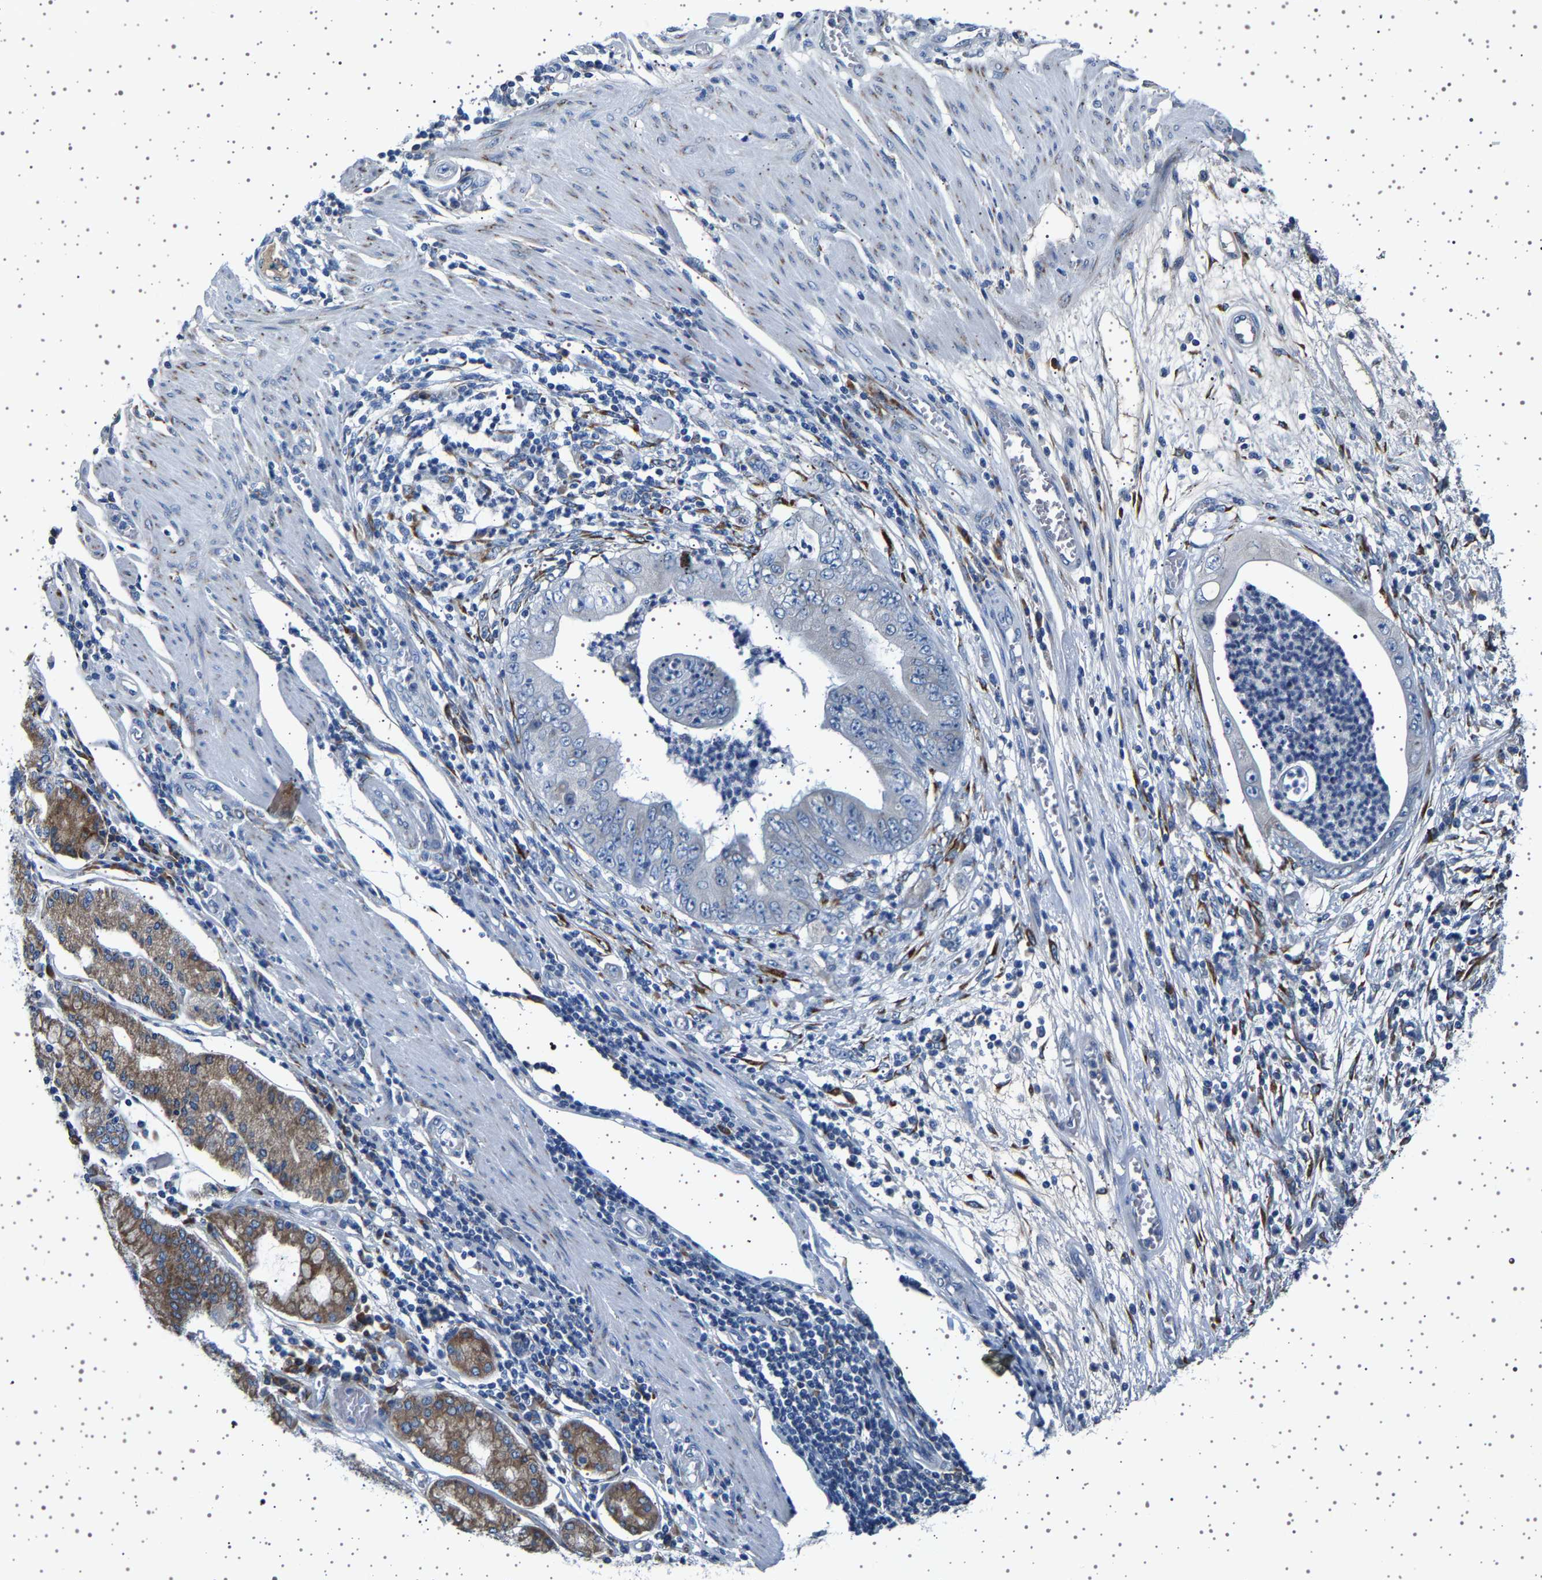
{"staining": {"intensity": "negative", "quantity": "none", "location": "none"}, "tissue": "stomach cancer", "cell_type": "Tumor cells", "image_type": "cancer", "snomed": [{"axis": "morphology", "description": "Adenocarcinoma, NOS"}, {"axis": "topography", "description": "Stomach"}], "caption": "Immunohistochemistry (IHC) micrograph of human stomach cancer (adenocarcinoma) stained for a protein (brown), which reveals no positivity in tumor cells.", "gene": "FTCD", "patient": {"sex": "female", "age": 73}}